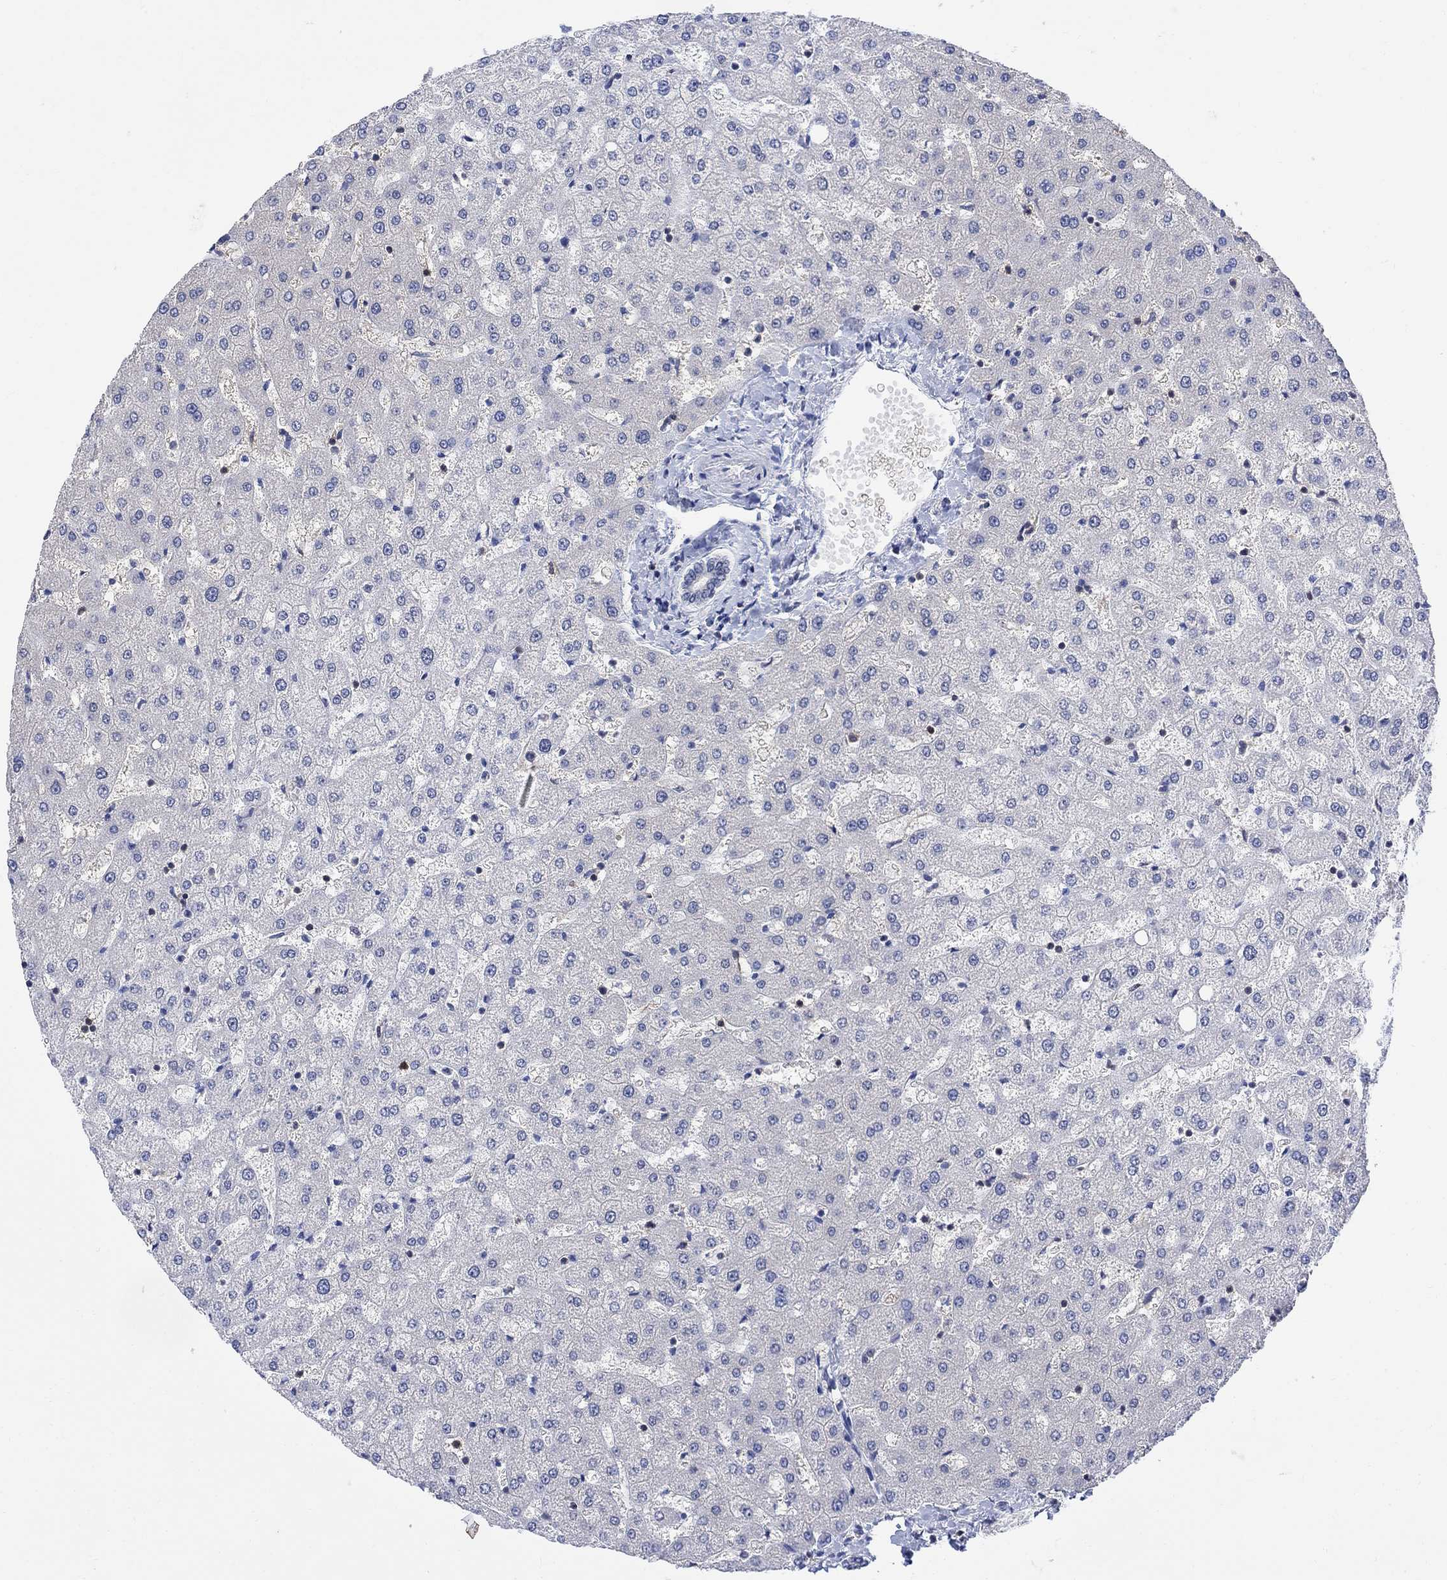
{"staining": {"intensity": "negative", "quantity": "none", "location": "none"}, "tissue": "liver", "cell_type": "Cholangiocytes", "image_type": "normal", "snomed": [{"axis": "morphology", "description": "Normal tissue, NOS"}, {"axis": "topography", "description": "Liver"}], "caption": "DAB immunohistochemical staining of normal liver reveals no significant expression in cholangiocytes.", "gene": "GBP5", "patient": {"sex": "female", "age": 50}}